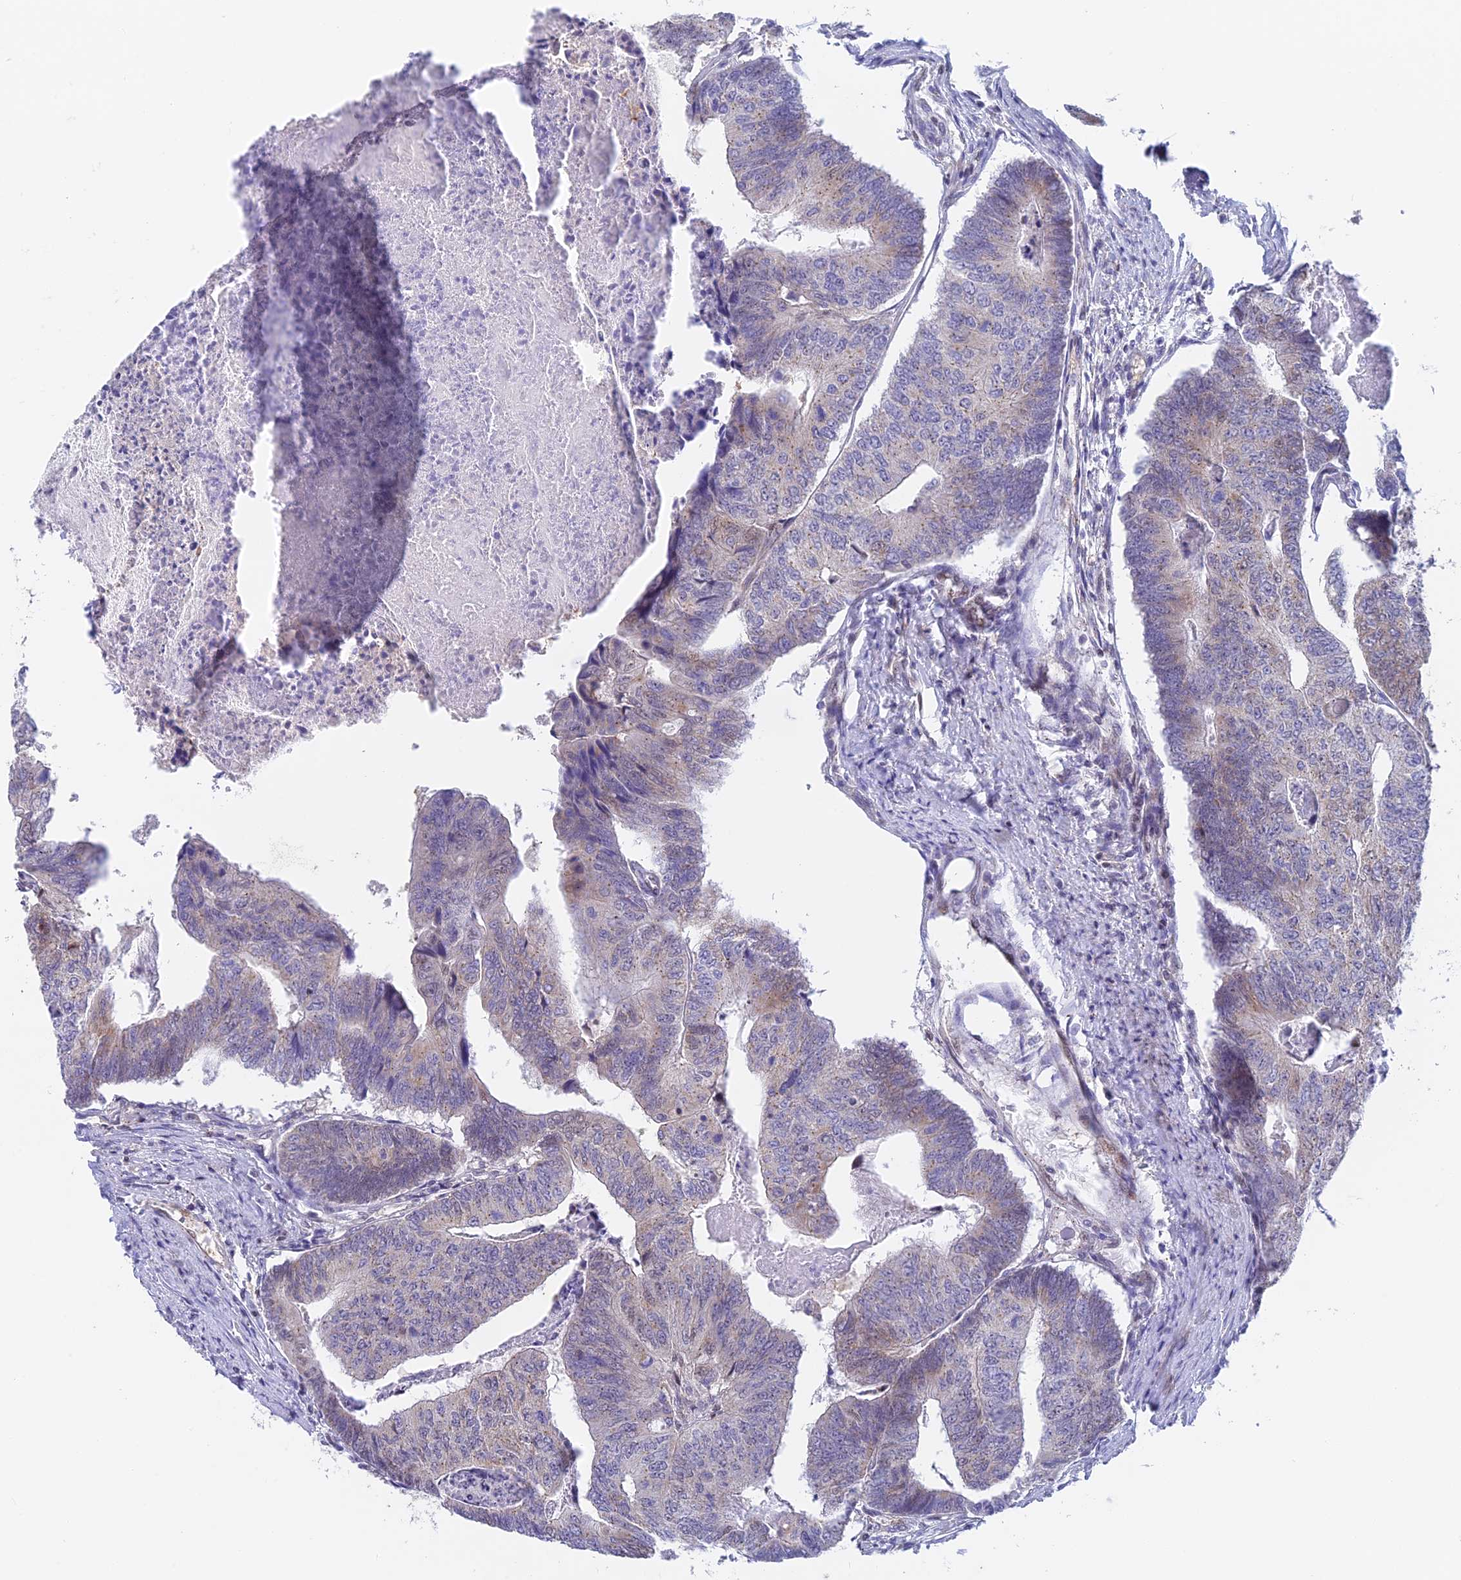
{"staining": {"intensity": "weak", "quantity": "<25%", "location": "cytoplasmic/membranous"}, "tissue": "colorectal cancer", "cell_type": "Tumor cells", "image_type": "cancer", "snomed": [{"axis": "morphology", "description": "Adenocarcinoma, NOS"}, {"axis": "topography", "description": "Colon"}], "caption": "Immunohistochemistry image of adenocarcinoma (colorectal) stained for a protein (brown), which exhibits no expression in tumor cells.", "gene": "MRPL17", "patient": {"sex": "female", "age": 67}}